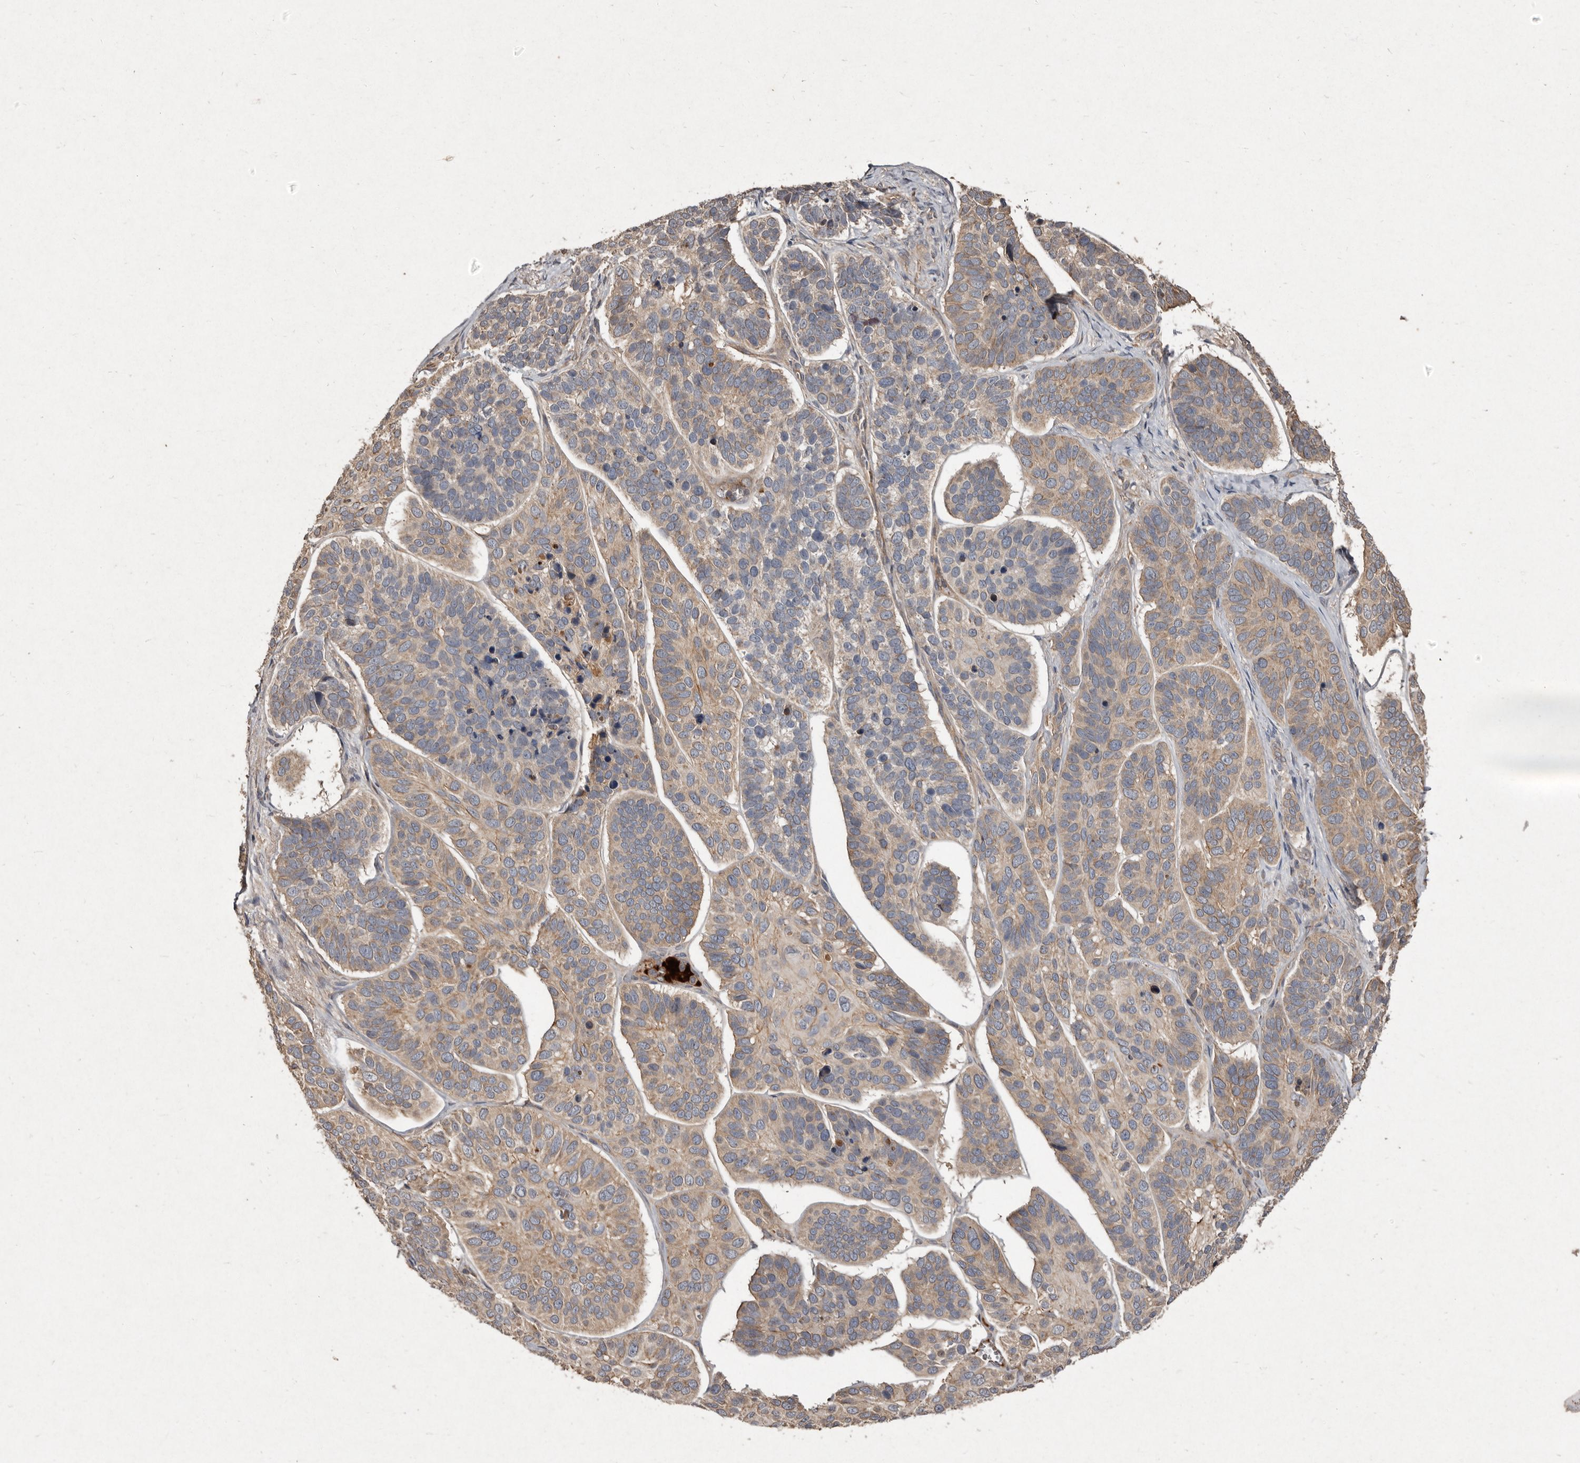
{"staining": {"intensity": "weak", "quantity": ">75%", "location": "cytoplasmic/membranous"}, "tissue": "skin cancer", "cell_type": "Tumor cells", "image_type": "cancer", "snomed": [{"axis": "morphology", "description": "Basal cell carcinoma"}, {"axis": "topography", "description": "Skin"}], "caption": "Skin cancer was stained to show a protein in brown. There is low levels of weak cytoplasmic/membranous staining in about >75% of tumor cells.", "gene": "SEMA3A", "patient": {"sex": "male", "age": 62}}